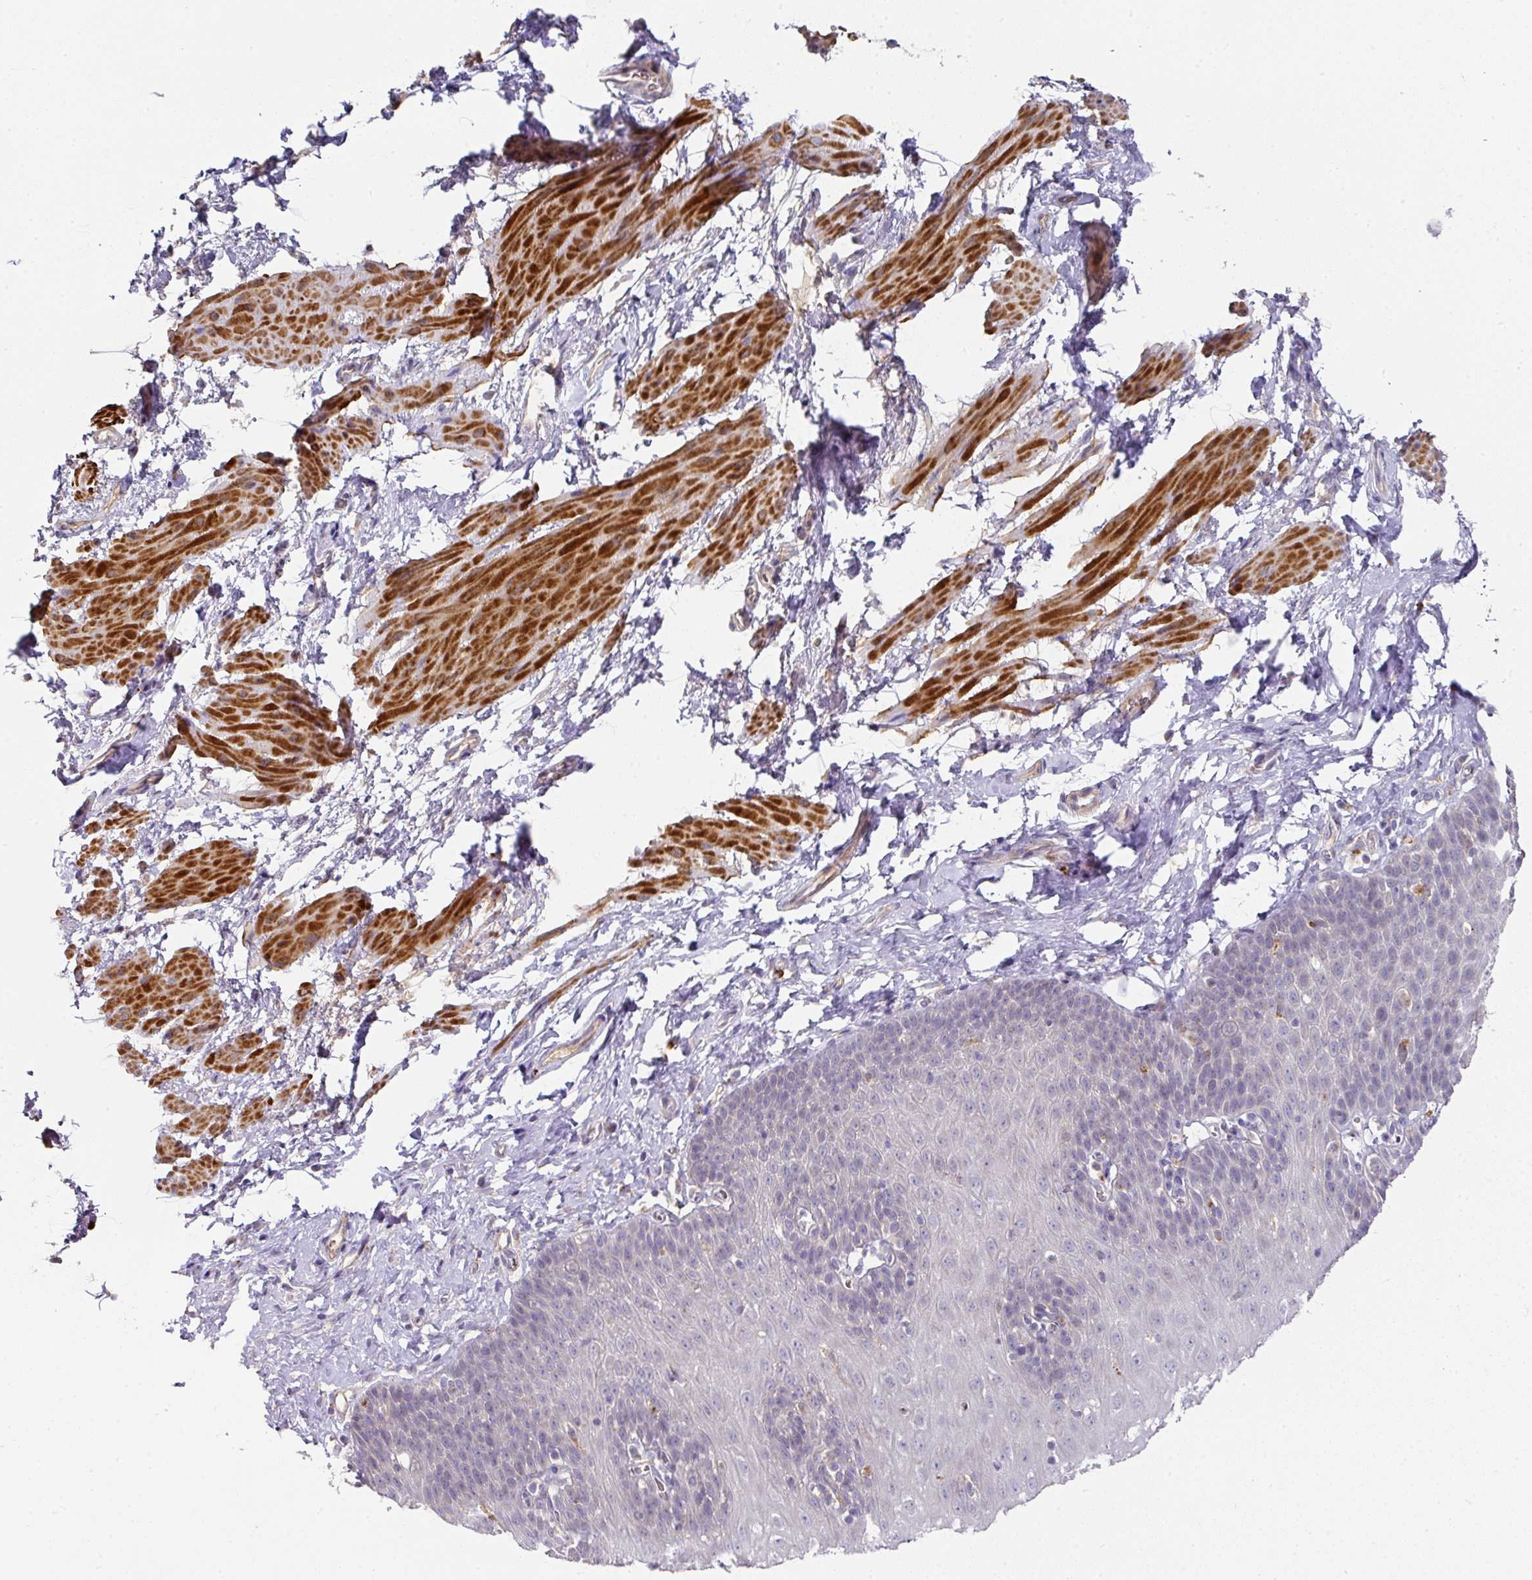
{"staining": {"intensity": "negative", "quantity": "none", "location": "none"}, "tissue": "esophagus", "cell_type": "Squamous epithelial cells", "image_type": "normal", "snomed": [{"axis": "morphology", "description": "Normal tissue, NOS"}, {"axis": "topography", "description": "Esophagus"}], "caption": "Squamous epithelial cells show no significant protein positivity in unremarkable esophagus. (Brightfield microscopy of DAB immunohistochemistry (IHC) at high magnification).", "gene": "TARM1", "patient": {"sex": "female", "age": 61}}